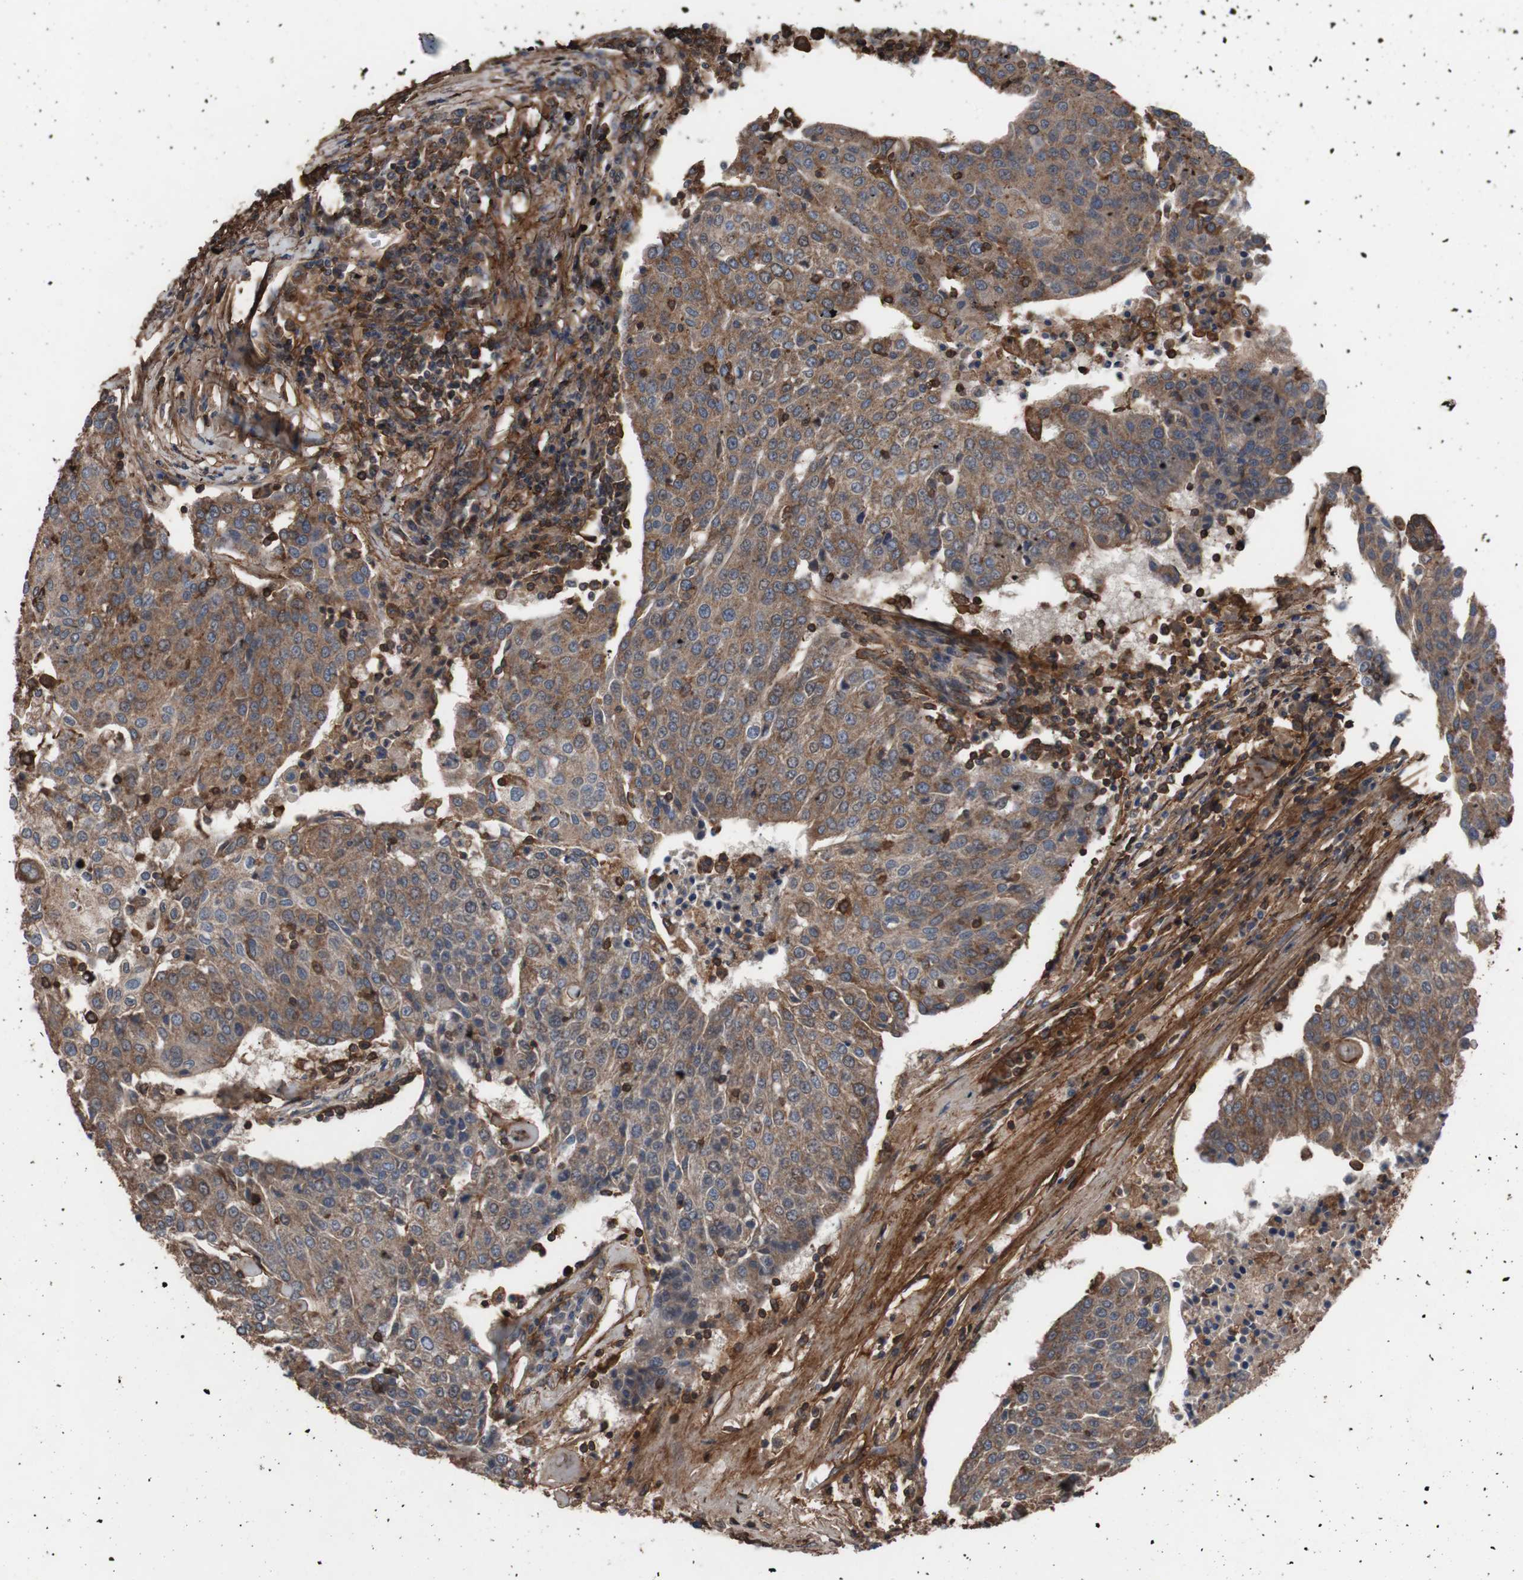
{"staining": {"intensity": "moderate", "quantity": ">75%", "location": "cytoplasmic/membranous"}, "tissue": "urothelial cancer", "cell_type": "Tumor cells", "image_type": "cancer", "snomed": [{"axis": "morphology", "description": "Urothelial carcinoma, High grade"}, {"axis": "topography", "description": "Urinary bladder"}], "caption": "A brown stain highlights moderate cytoplasmic/membranous expression of a protein in human high-grade urothelial carcinoma tumor cells.", "gene": "COL6A2", "patient": {"sex": "female", "age": 85}}